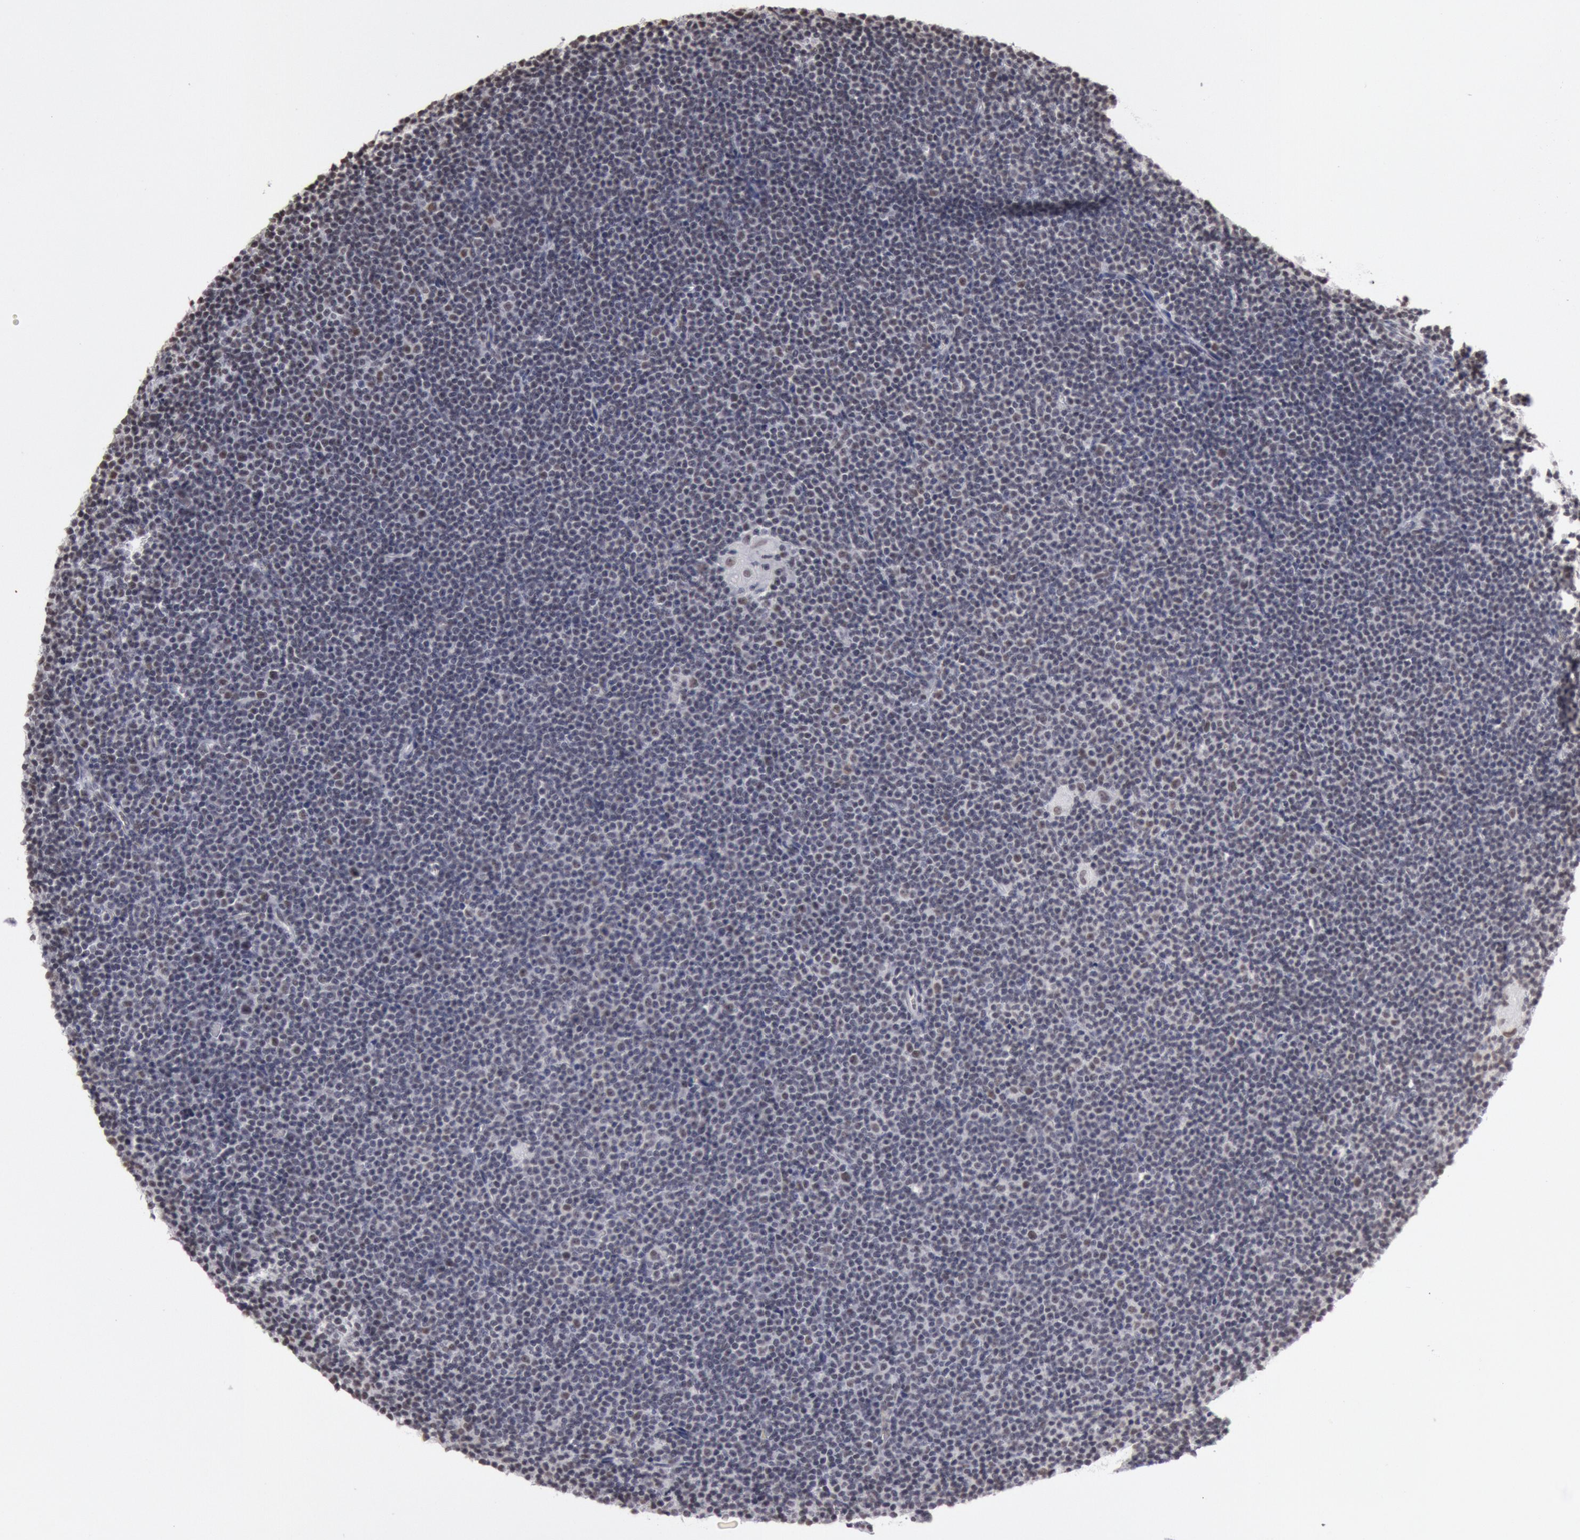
{"staining": {"intensity": "moderate", "quantity": ">75%", "location": "nuclear"}, "tissue": "lymphoma", "cell_type": "Tumor cells", "image_type": "cancer", "snomed": [{"axis": "morphology", "description": "Malignant lymphoma, non-Hodgkin's type, Low grade"}, {"axis": "topography", "description": "Lymph node"}], "caption": "IHC of malignant lymphoma, non-Hodgkin's type (low-grade) shows medium levels of moderate nuclear positivity in approximately >75% of tumor cells. (DAB IHC, brown staining for protein, blue staining for nuclei).", "gene": "ESS2", "patient": {"sex": "female", "age": 69}}